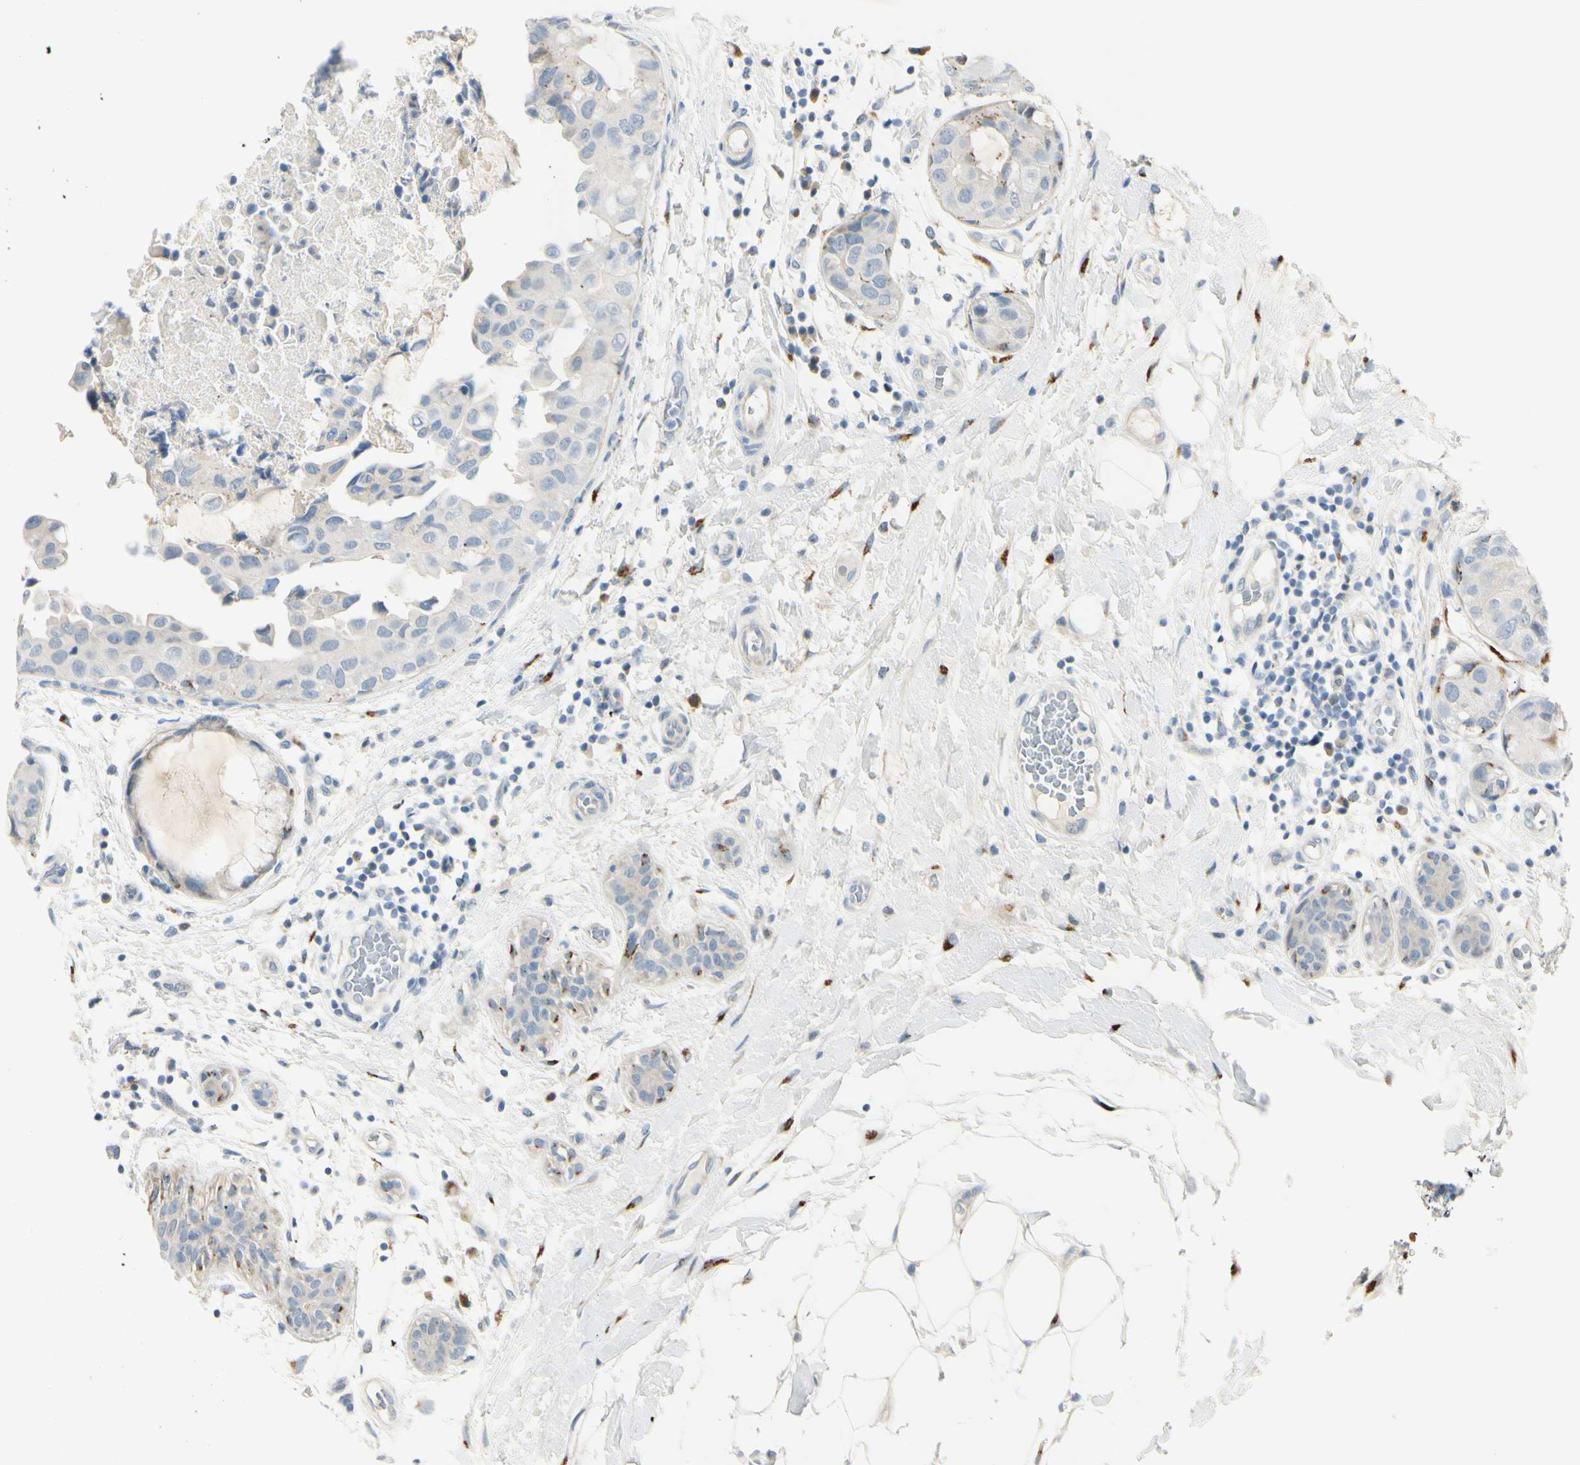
{"staining": {"intensity": "strong", "quantity": "<25%", "location": "cytoplasmic/membranous"}, "tissue": "breast cancer", "cell_type": "Tumor cells", "image_type": "cancer", "snomed": [{"axis": "morphology", "description": "Duct carcinoma"}, {"axis": "topography", "description": "Breast"}], "caption": "Breast cancer tissue reveals strong cytoplasmic/membranous expression in approximately <25% of tumor cells The staining was performed using DAB (3,3'-diaminobenzidine), with brown indicating positive protein expression. Nuclei are stained blue with hematoxylin.", "gene": "GALNT5", "patient": {"sex": "female", "age": 40}}